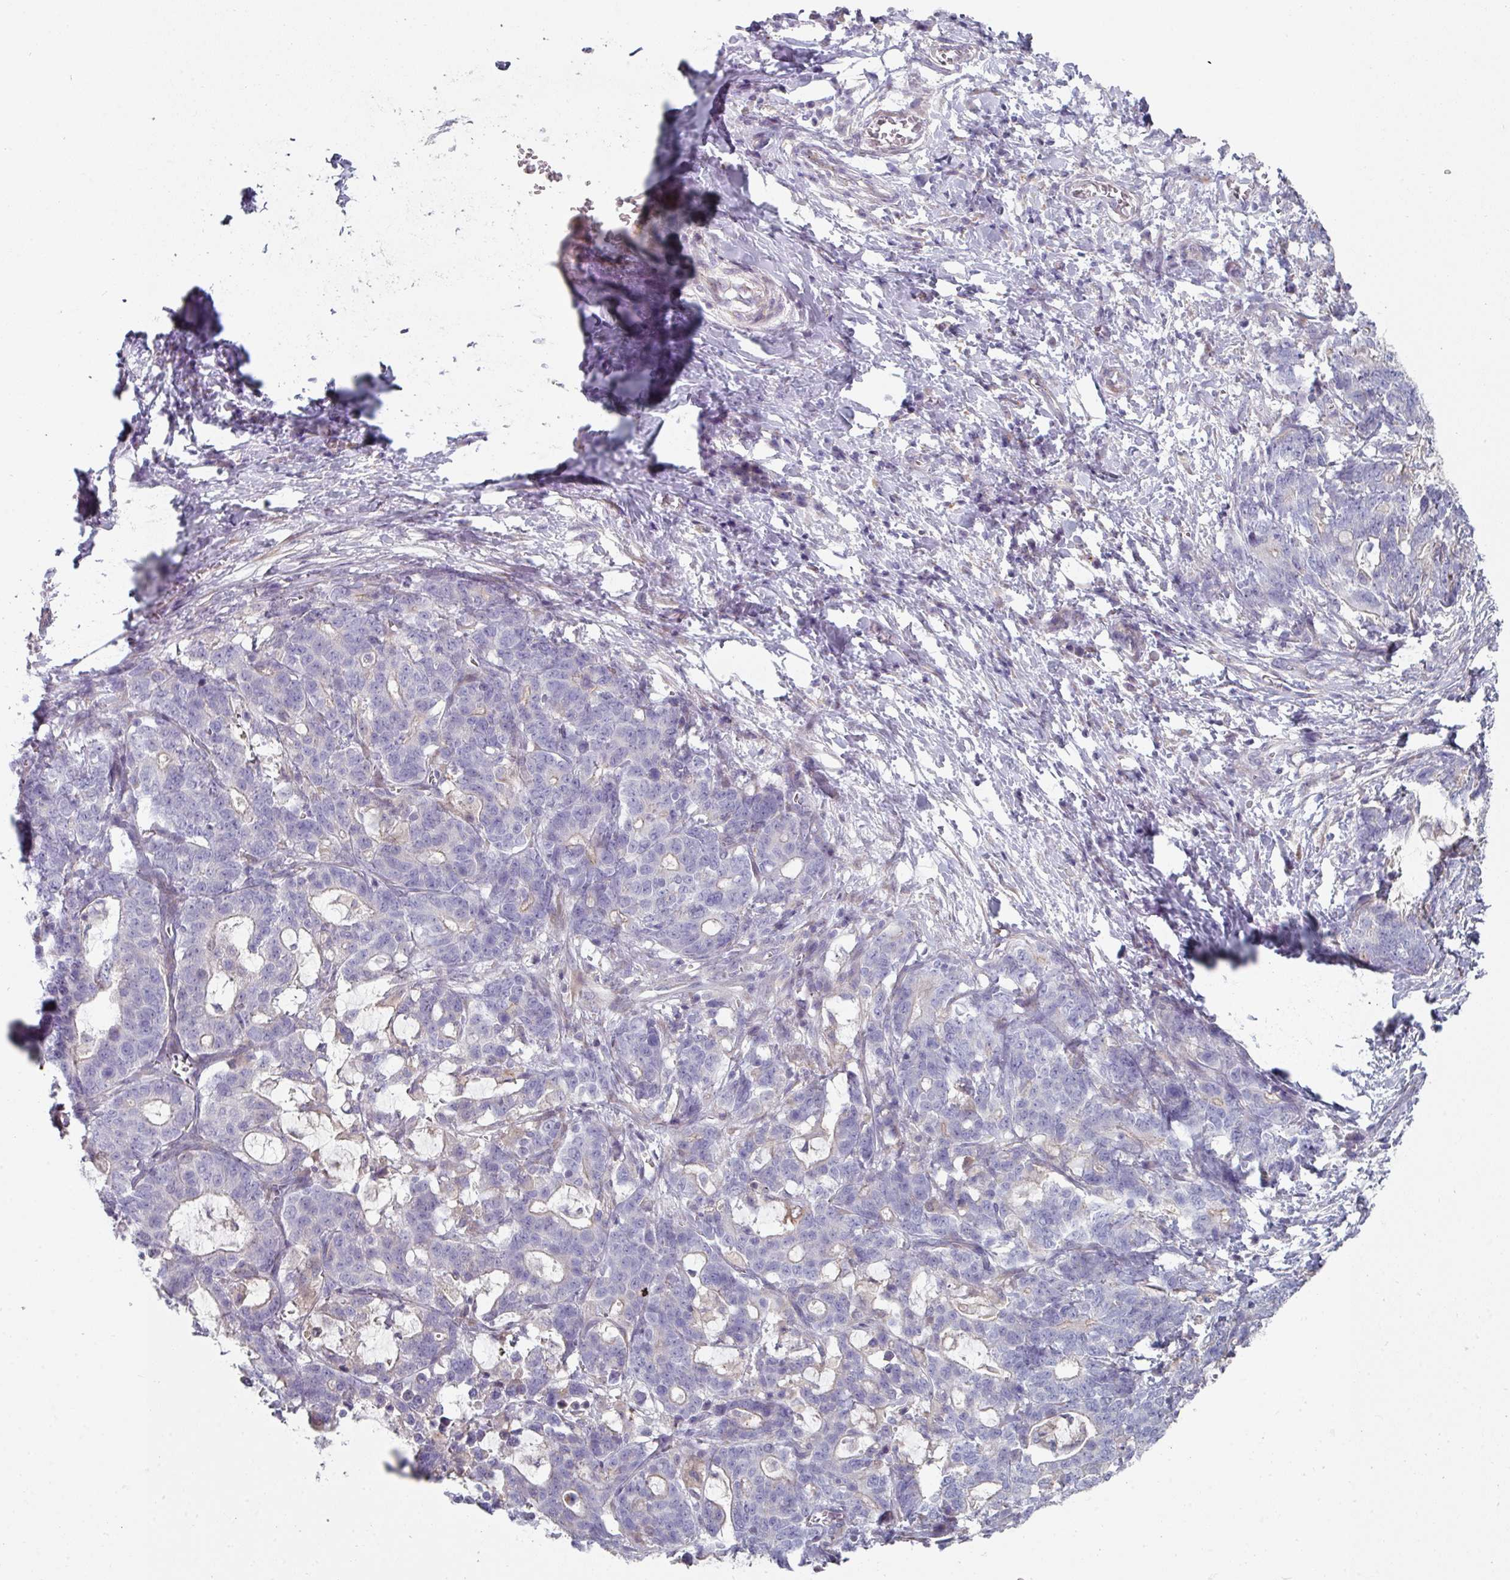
{"staining": {"intensity": "negative", "quantity": "none", "location": "none"}, "tissue": "stomach cancer", "cell_type": "Tumor cells", "image_type": "cancer", "snomed": [{"axis": "morphology", "description": "Normal tissue, NOS"}, {"axis": "morphology", "description": "Adenocarcinoma, NOS"}, {"axis": "topography", "description": "Stomach"}], "caption": "The micrograph demonstrates no staining of tumor cells in stomach cancer.", "gene": "WSB2", "patient": {"sex": "female", "age": 64}}